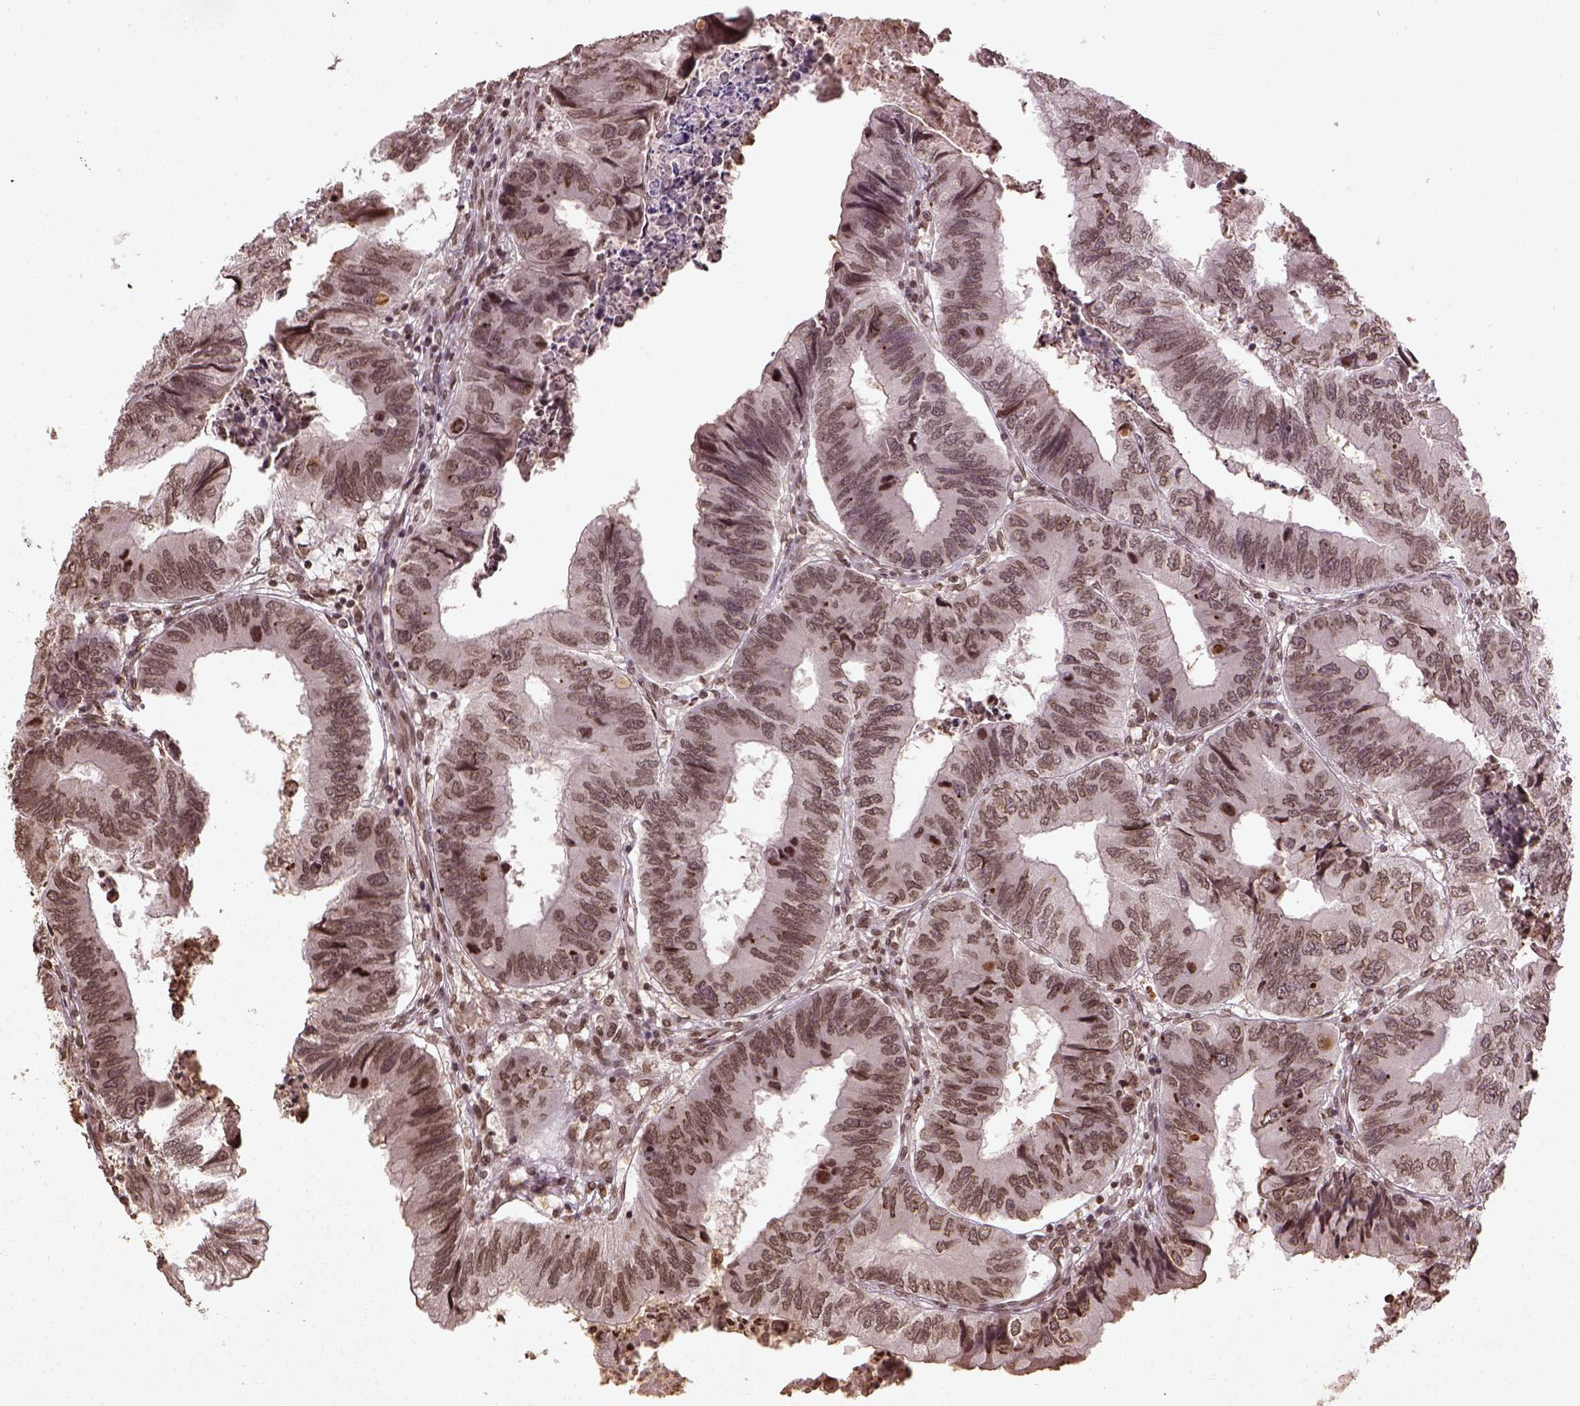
{"staining": {"intensity": "moderate", "quantity": ">75%", "location": "nuclear"}, "tissue": "colorectal cancer", "cell_type": "Tumor cells", "image_type": "cancer", "snomed": [{"axis": "morphology", "description": "Adenocarcinoma, NOS"}, {"axis": "topography", "description": "Colon"}], "caption": "There is medium levels of moderate nuclear positivity in tumor cells of colorectal cancer (adenocarcinoma), as demonstrated by immunohistochemical staining (brown color).", "gene": "BANF1", "patient": {"sex": "male", "age": 53}}